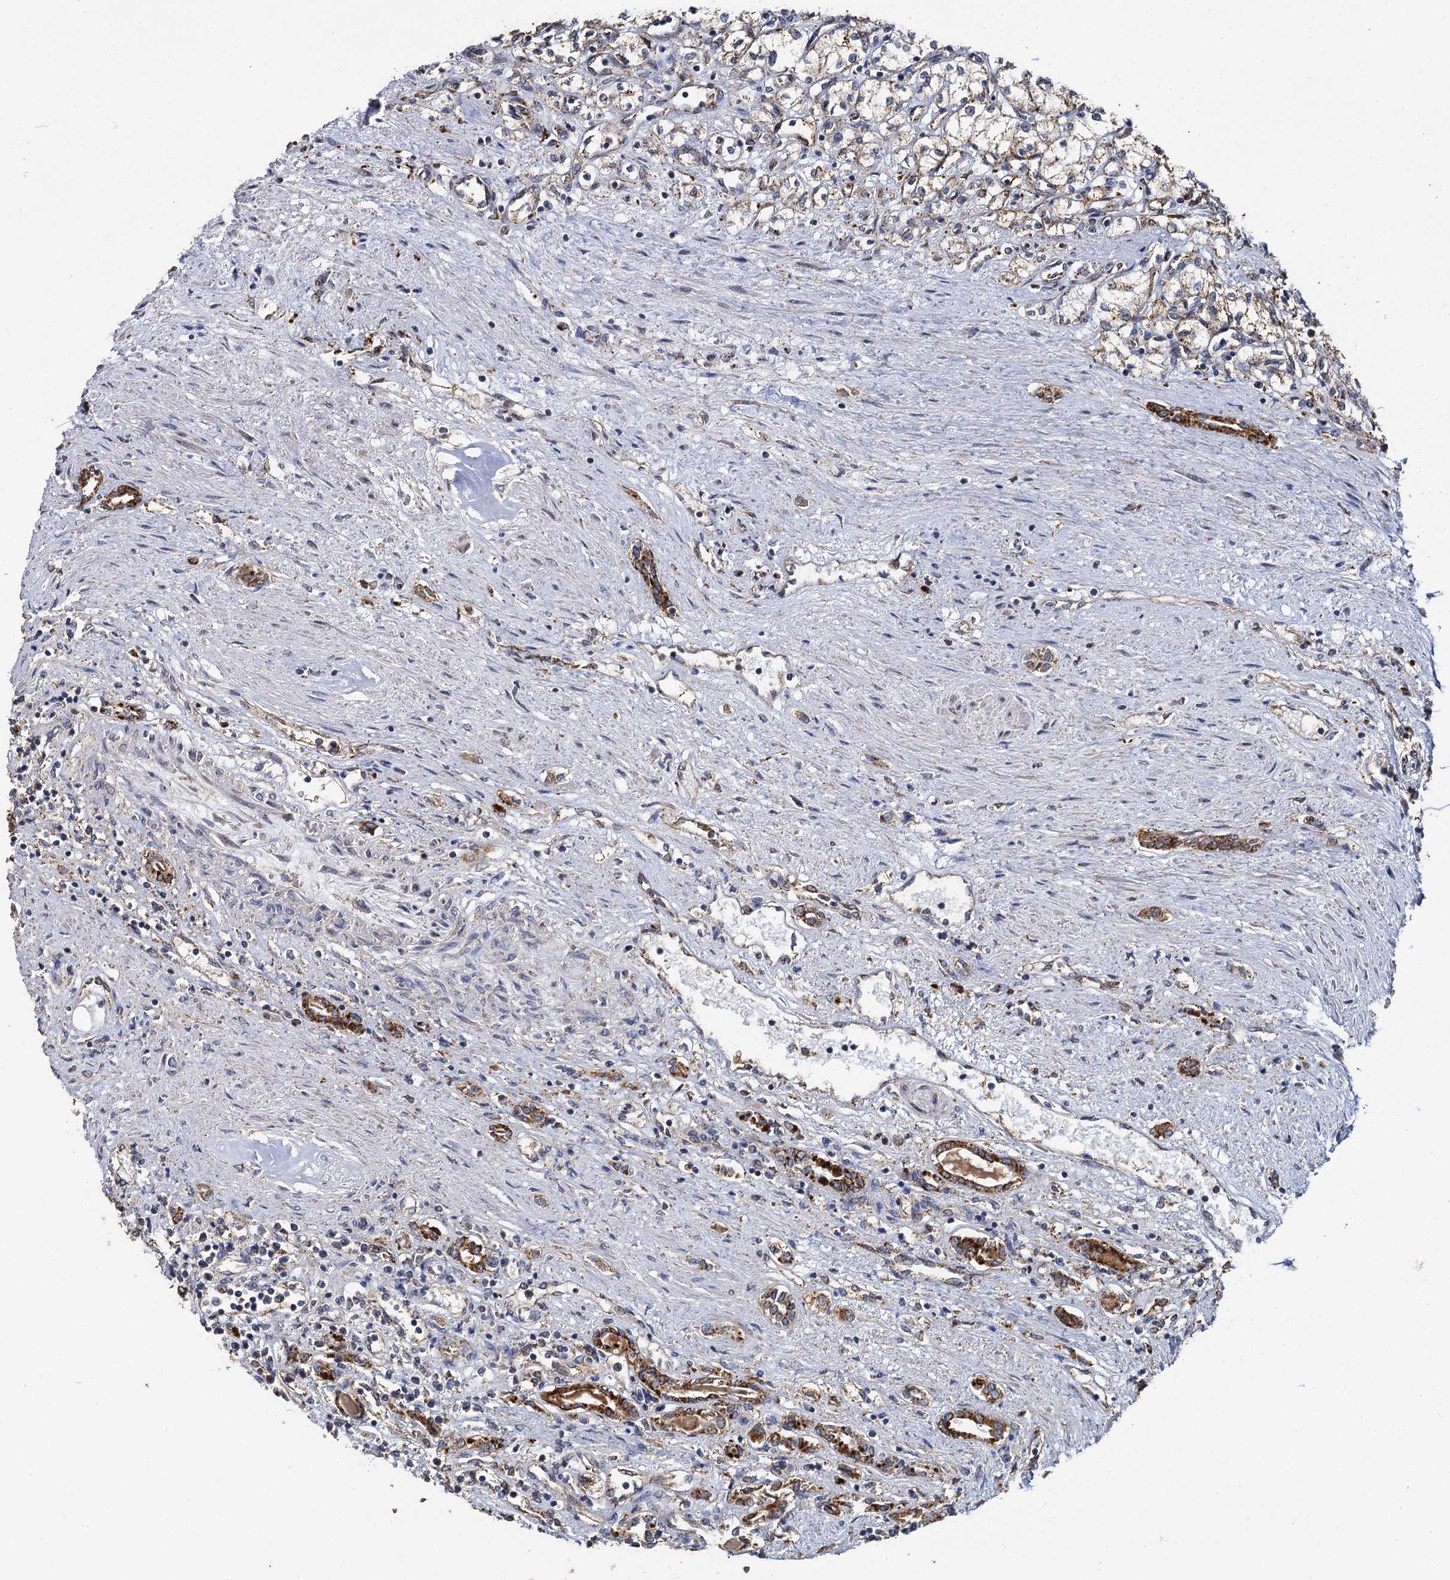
{"staining": {"intensity": "strong", "quantity": "25%-75%", "location": "cytoplasmic/membranous"}, "tissue": "renal cancer", "cell_type": "Tumor cells", "image_type": "cancer", "snomed": [{"axis": "morphology", "description": "Adenocarcinoma, NOS"}, {"axis": "topography", "description": "Kidney"}], "caption": "Adenocarcinoma (renal) stained with IHC shows strong cytoplasmic/membranous positivity in about 25%-75% of tumor cells. The staining is performed using DAB brown chromogen to label protein expression. The nuclei are counter-stained blue using hematoxylin.", "gene": "GBA1", "patient": {"sex": "male", "age": 59}}